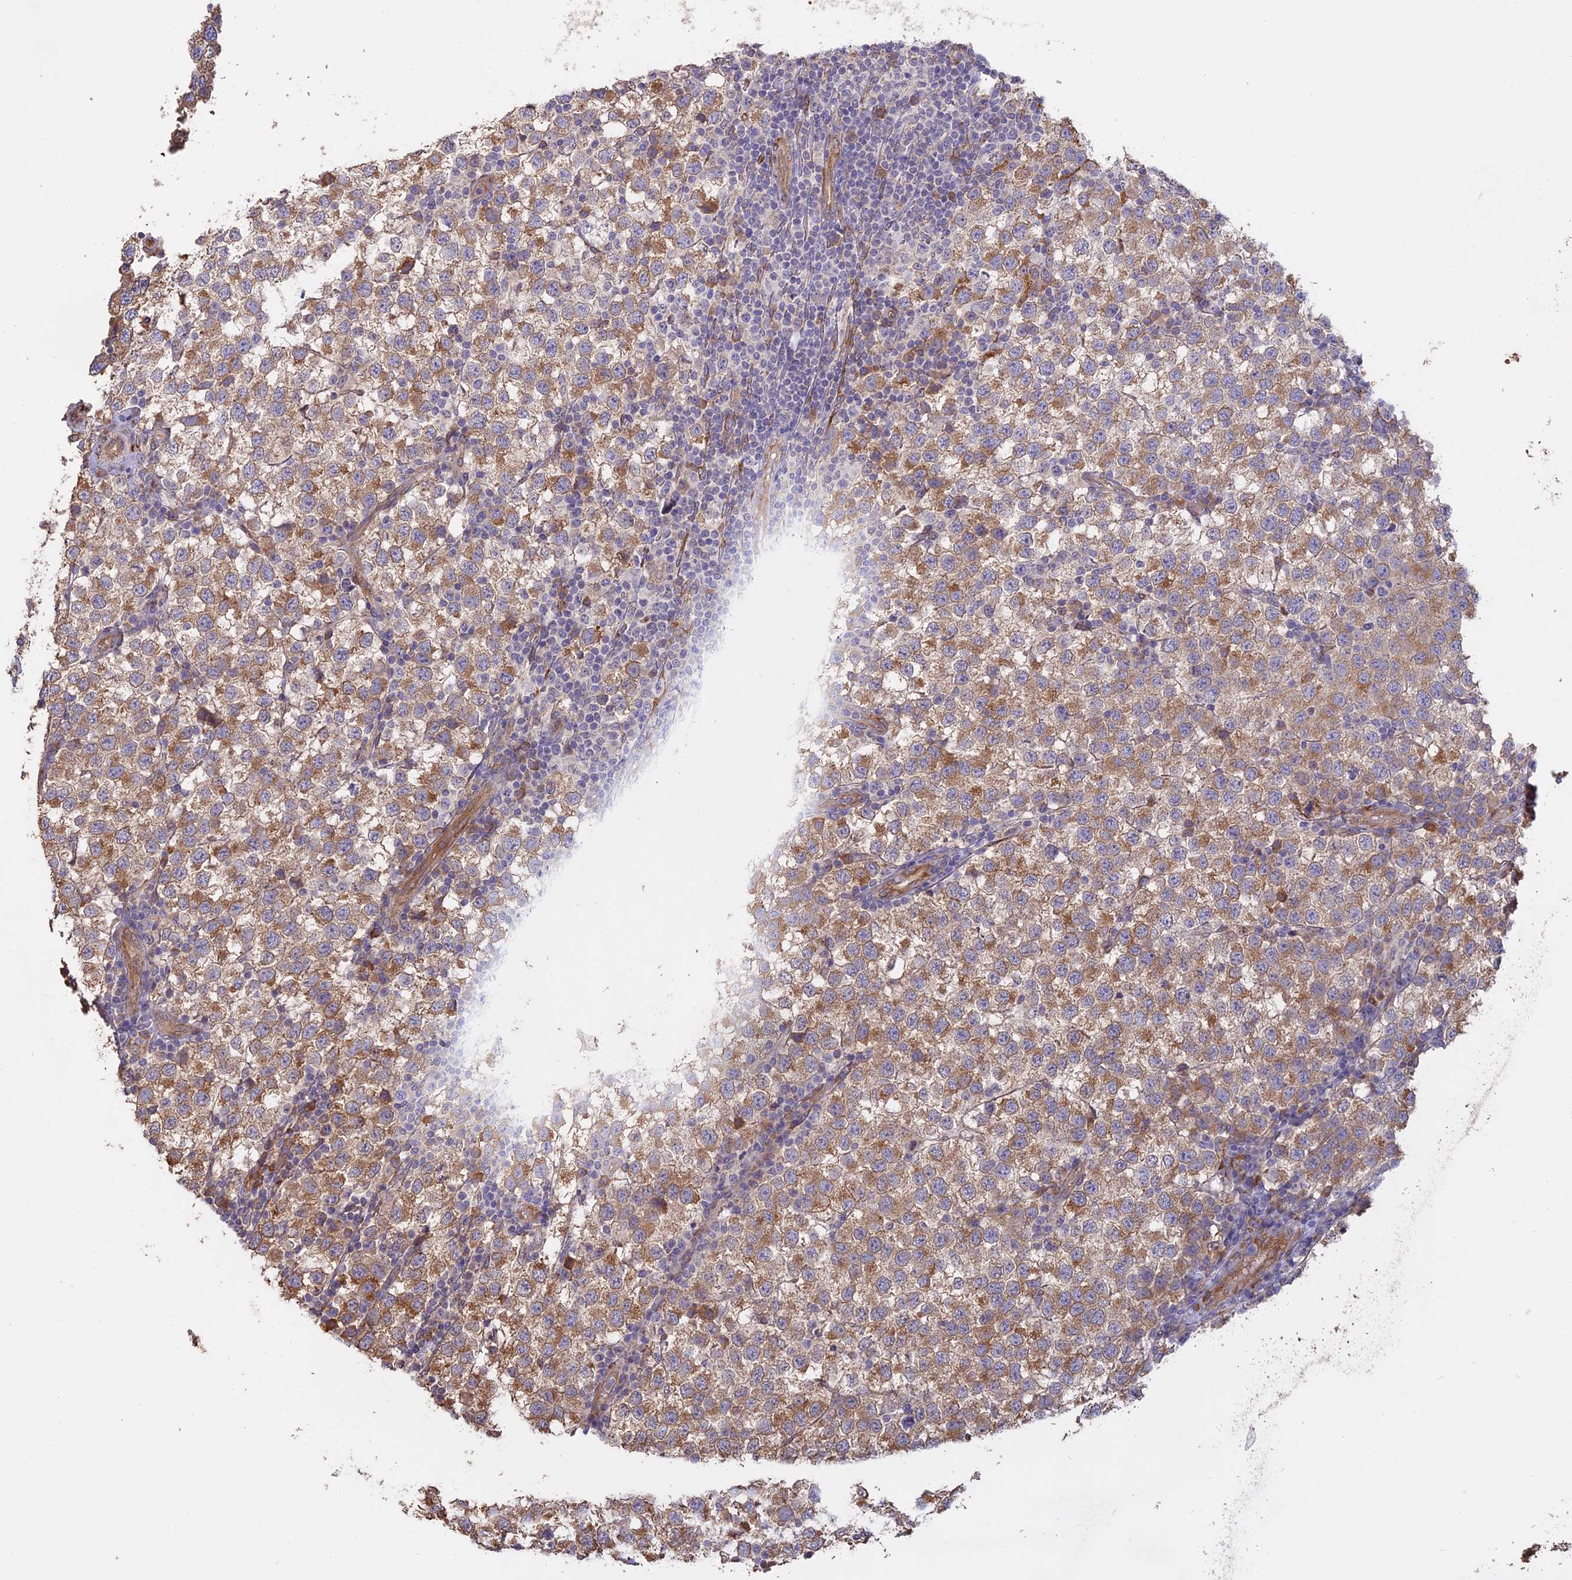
{"staining": {"intensity": "moderate", "quantity": "25%-75%", "location": "cytoplasmic/membranous"}, "tissue": "testis cancer", "cell_type": "Tumor cells", "image_type": "cancer", "snomed": [{"axis": "morphology", "description": "Seminoma, NOS"}, {"axis": "topography", "description": "Testis"}], "caption": "The immunohistochemical stain shows moderate cytoplasmic/membranous expression in tumor cells of testis cancer (seminoma) tissue. (brown staining indicates protein expression, while blue staining denotes nuclei).", "gene": "PPIC", "patient": {"sex": "male", "age": 34}}